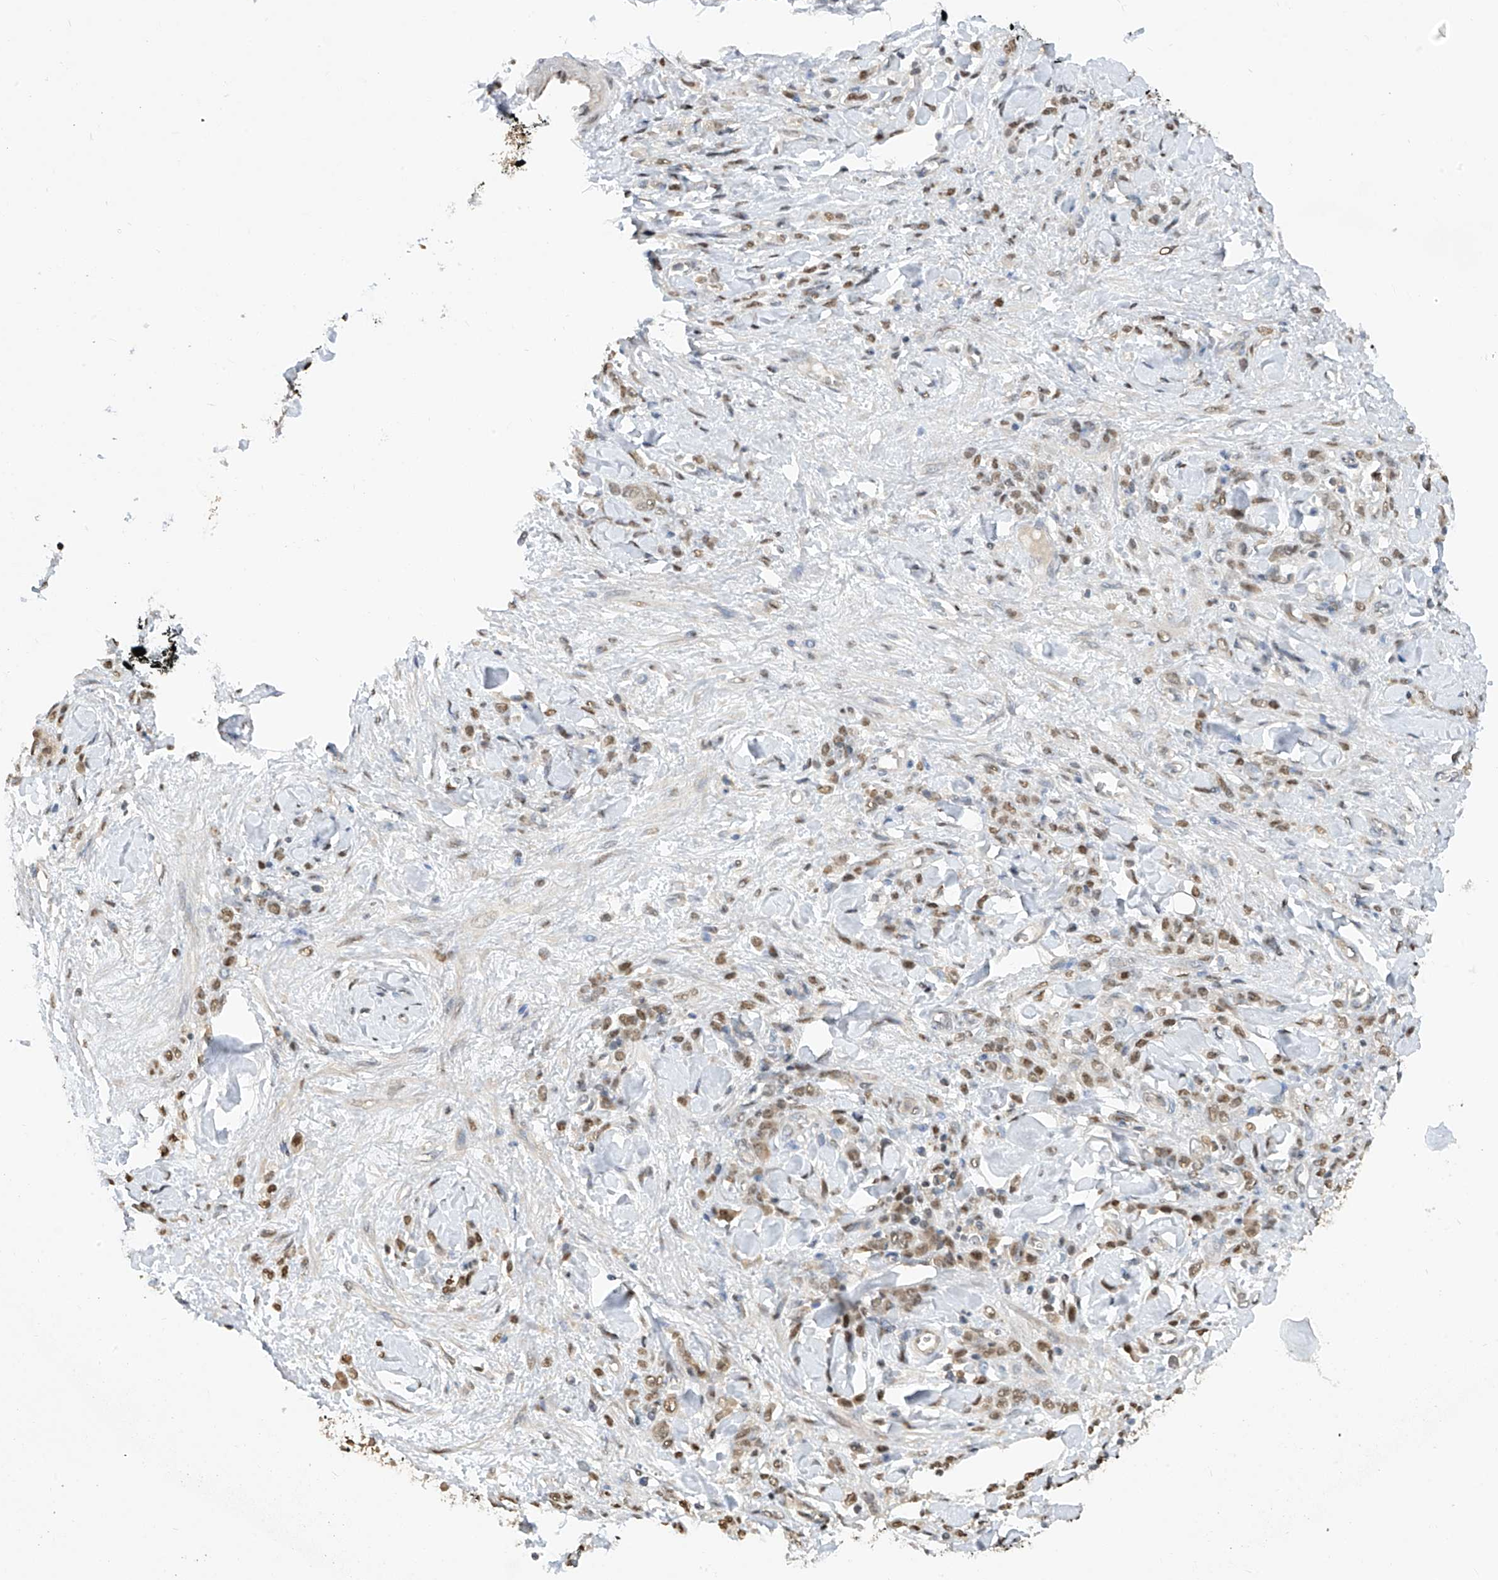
{"staining": {"intensity": "weak", "quantity": "25%-75%", "location": "nuclear"}, "tissue": "stomach cancer", "cell_type": "Tumor cells", "image_type": "cancer", "snomed": [{"axis": "morphology", "description": "Normal tissue, NOS"}, {"axis": "morphology", "description": "Adenocarcinoma, NOS"}, {"axis": "topography", "description": "Stomach"}], "caption": "Immunohistochemistry (IHC) staining of stomach cancer (adenocarcinoma), which exhibits low levels of weak nuclear expression in approximately 25%-75% of tumor cells indicating weak nuclear protein positivity. The staining was performed using DAB (3,3'-diaminobenzidine) (brown) for protein detection and nuclei were counterstained in hematoxylin (blue).", "gene": "PMM1", "patient": {"sex": "male", "age": 82}}